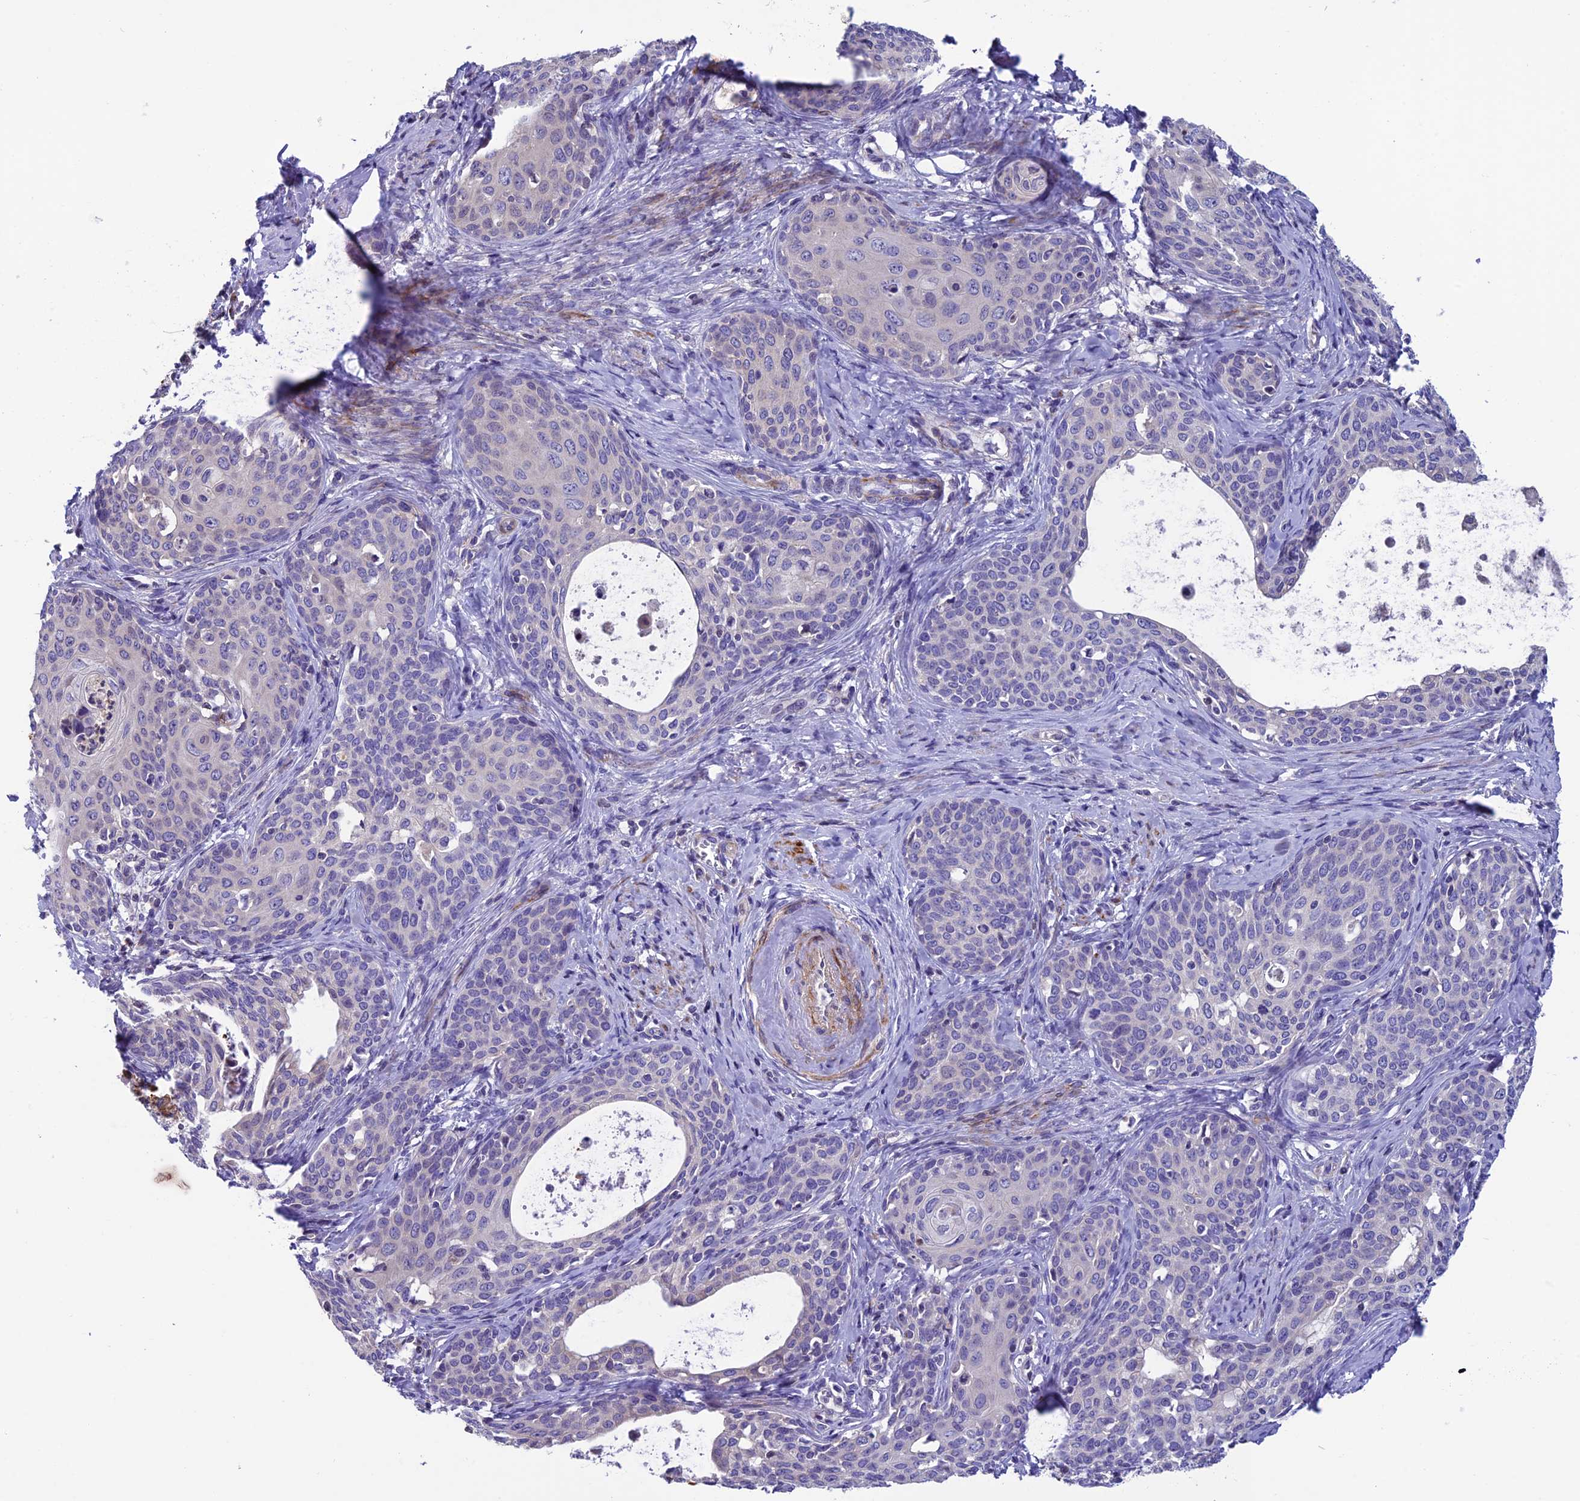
{"staining": {"intensity": "negative", "quantity": "none", "location": "none"}, "tissue": "cervical cancer", "cell_type": "Tumor cells", "image_type": "cancer", "snomed": [{"axis": "morphology", "description": "Squamous cell carcinoma, NOS"}, {"axis": "topography", "description": "Cervix"}], "caption": "Immunohistochemical staining of human squamous cell carcinoma (cervical) shows no significant staining in tumor cells. The staining is performed using DAB brown chromogen with nuclei counter-stained in using hematoxylin.", "gene": "FAM178B", "patient": {"sex": "female", "age": 52}}